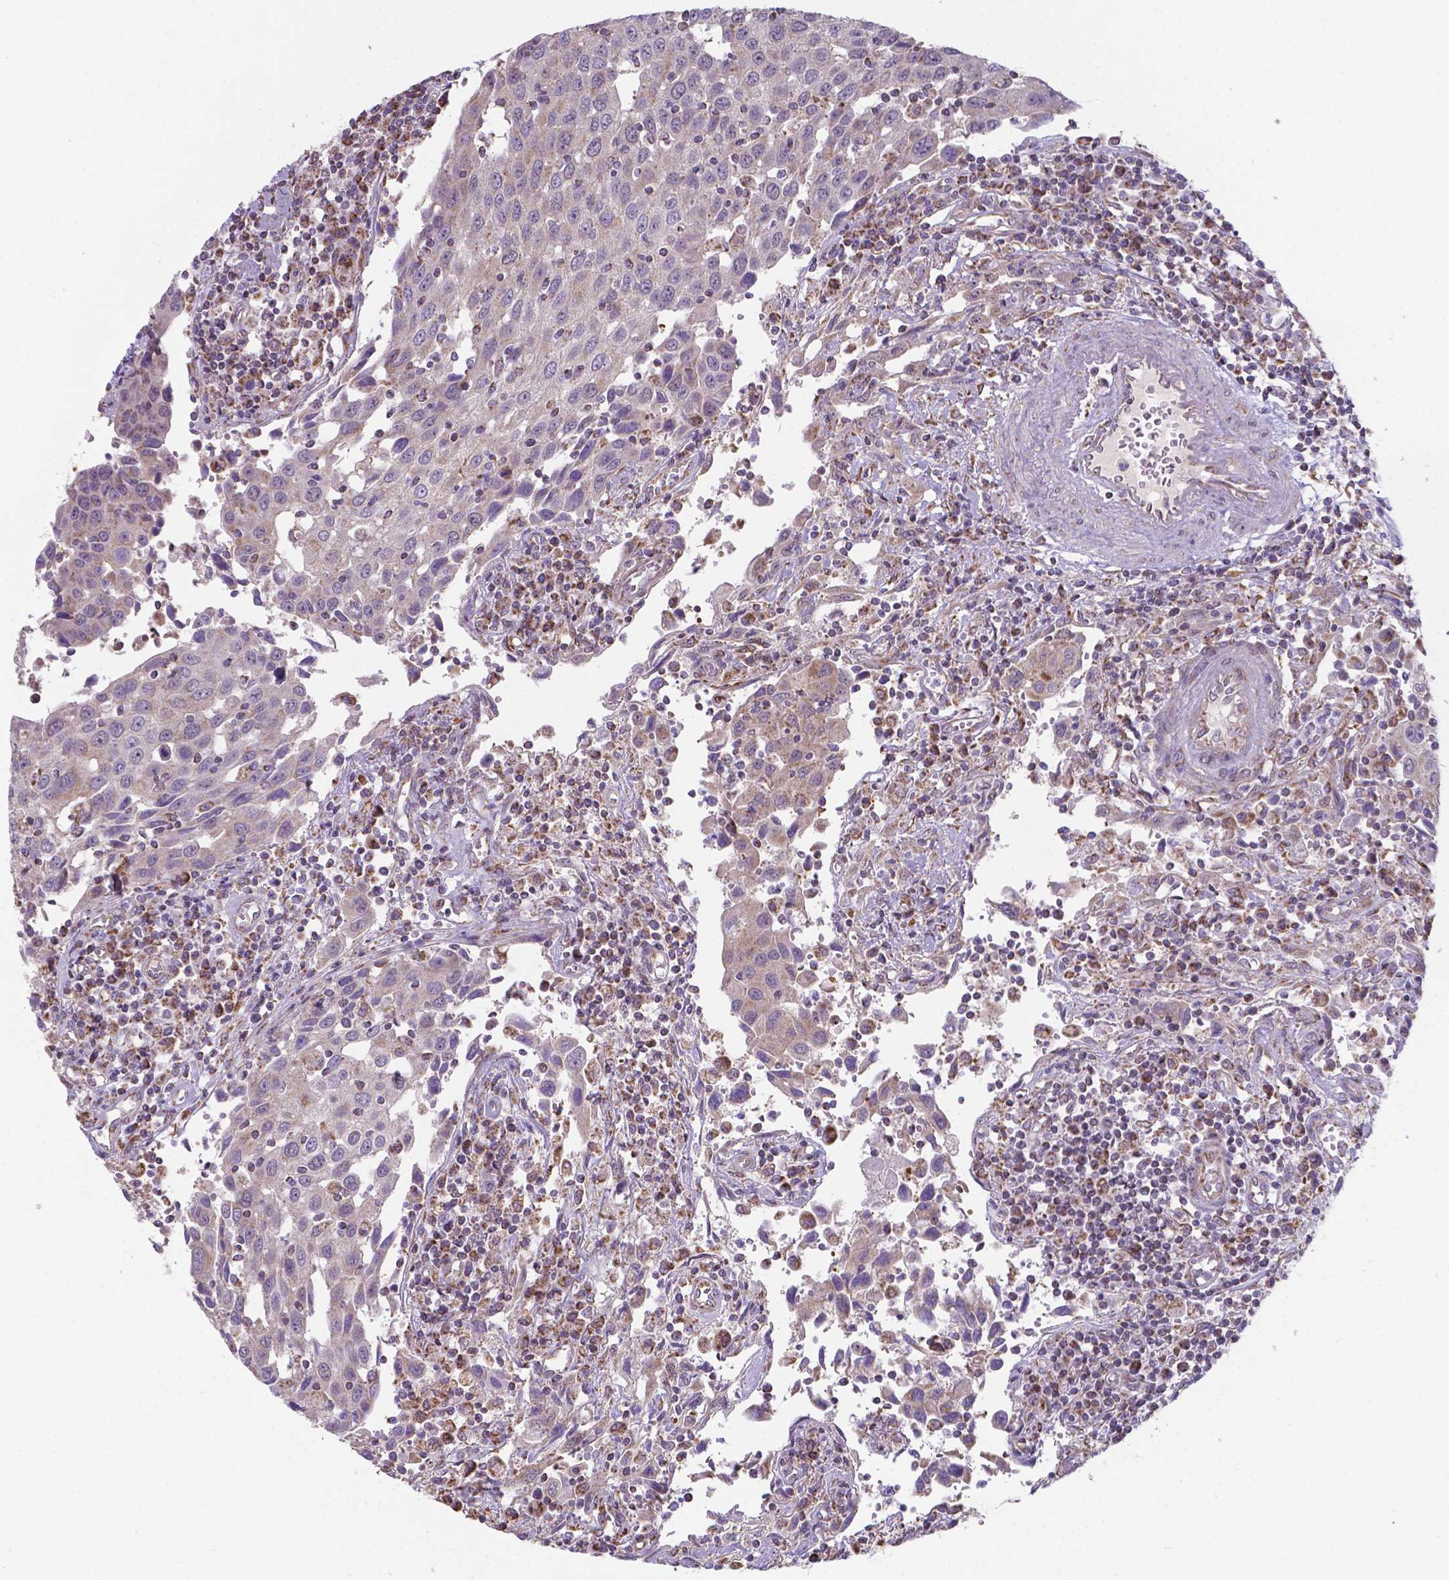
{"staining": {"intensity": "weak", "quantity": "25%-75%", "location": "cytoplasmic/membranous"}, "tissue": "urothelial cancer", "cell_type": "Tumor cells", "image_type": "cancer", "snomed": [{"axis": "morphology", "description": "Urothelial carcinoma, High grade"}, {"axis": "topography", "description": "Urinary bladder"}], "caption": "Urothelial carcinoma (high-grade) was stained to show a protein in brown. There is low levels of weak cytoplasmic/membranous expression in approximately 25%-75% of tumor cells.", "gene": "FAM114A1", "patient": {"sex": "female", "age": 85}}